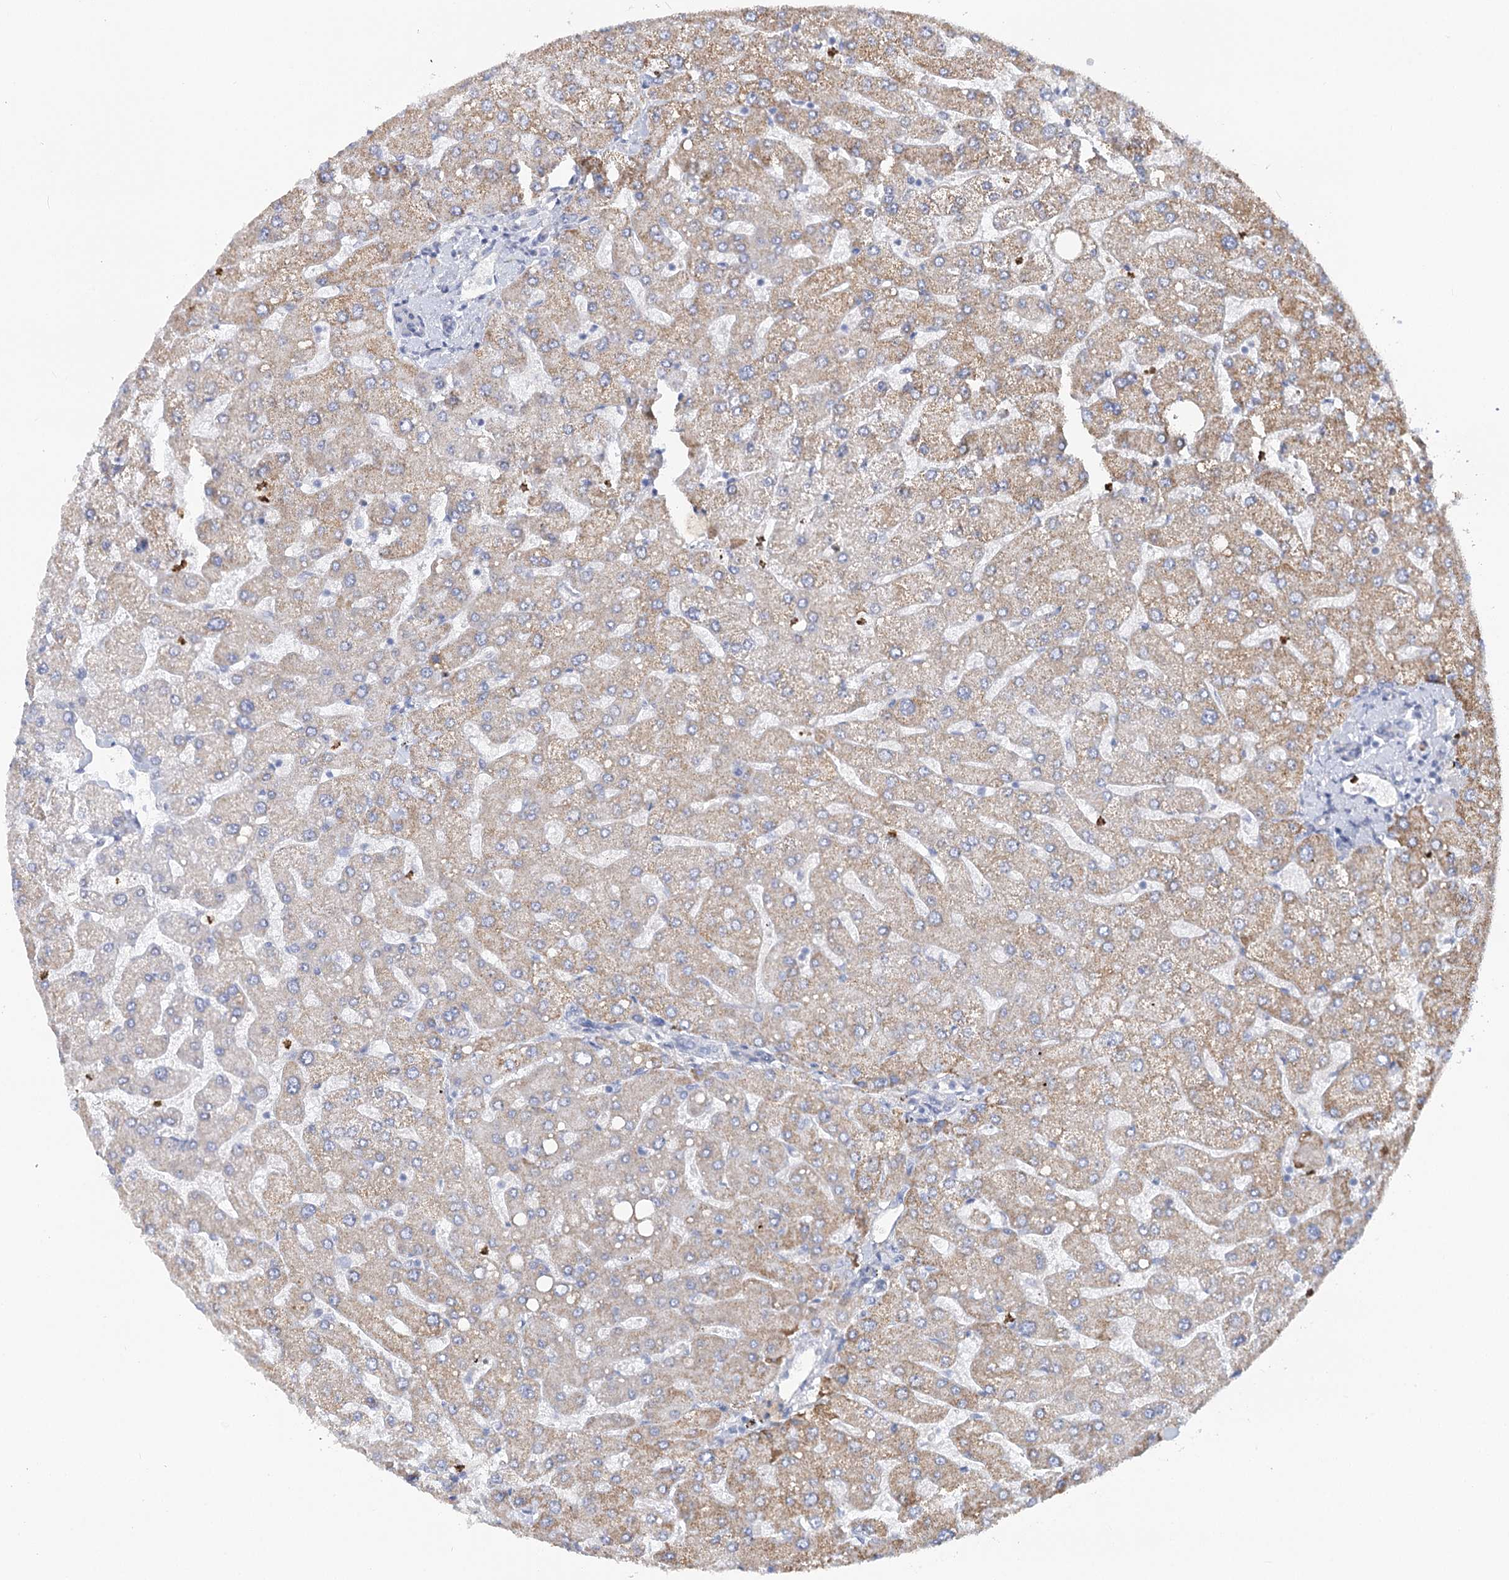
{"staining": {"intensity": "negative", "quantity": "none", "location": "none"}, "tissue": "liver", "cell_type": "Cholangiocytes", "image_type": "normal", "snomed": [{"axis": "morphology", "description": "Normal tissue, NOS"}, {"axis": "topography", "description": "Liver"}], "caption": "Immunohistochemical staining of unremarkable human liver shows no significant expression in cholangiocytes. The staining is performed using DAB (3,3'-diaminobenzidine) brown chromogen with nuclei counter-stained in using hematoxylin.", "gene": "EPB41L5", "patient": {"sex": "male", "age": 55}}